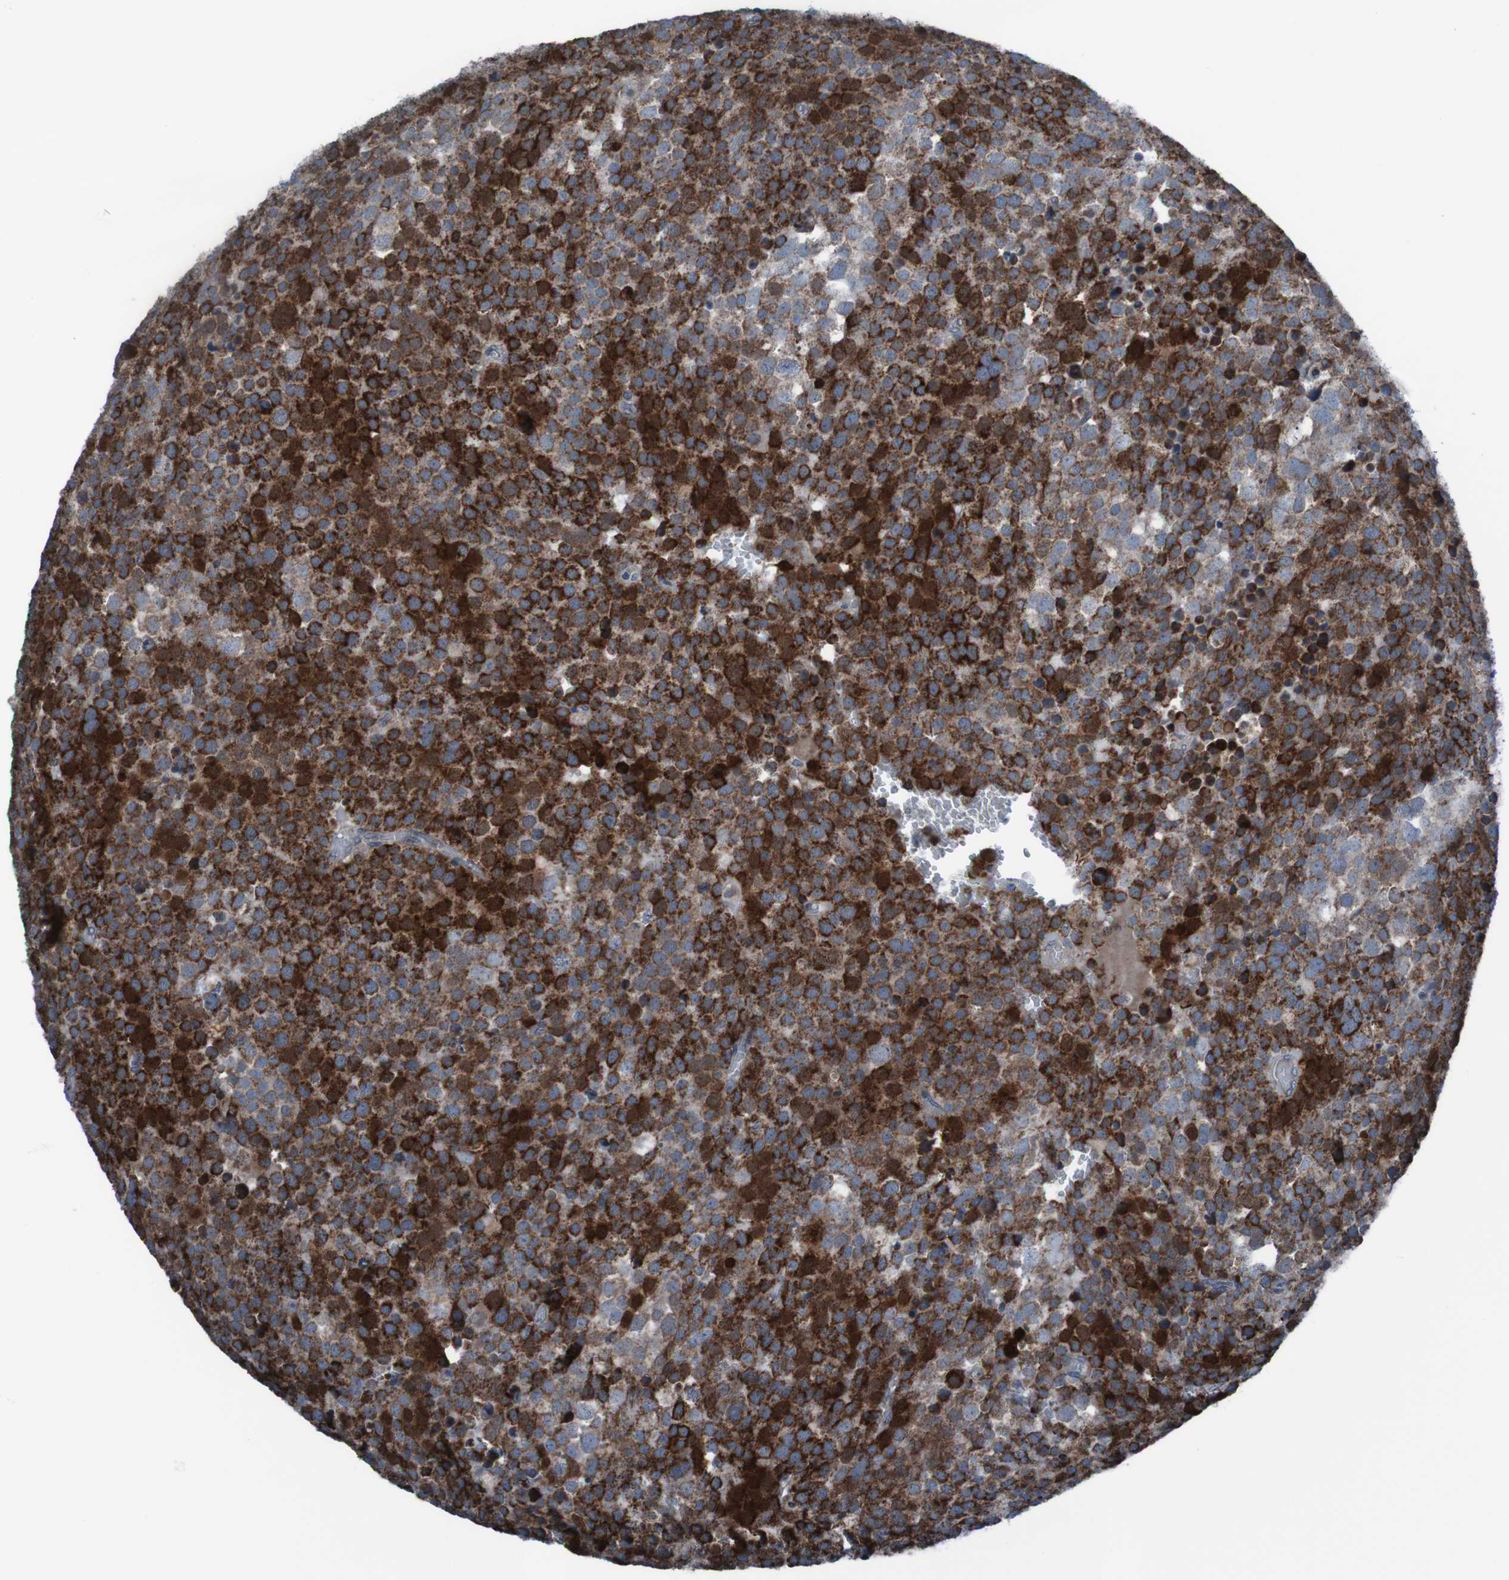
{"staining": {"intensity": "strong", "quantity": ">75%", "location": "cytoplasmic/membranous"}, "tissue": "testis cancer", "cell_type": "Tumor cells", "image_type": "cancer", "snomed": [{"axis": "morphology", "description": "Seminoma, NOS"}, {"axis": "topography", "description": "Testis"}], "caption": "This is an image of immunohistochemistry (IHC) staining of testis cancer (seminoma), which shows strong staining in the cytoplasmic/membranous of tumor cells.", "gene": "UNG", "patient": {"sex": "male", "age": 71}}